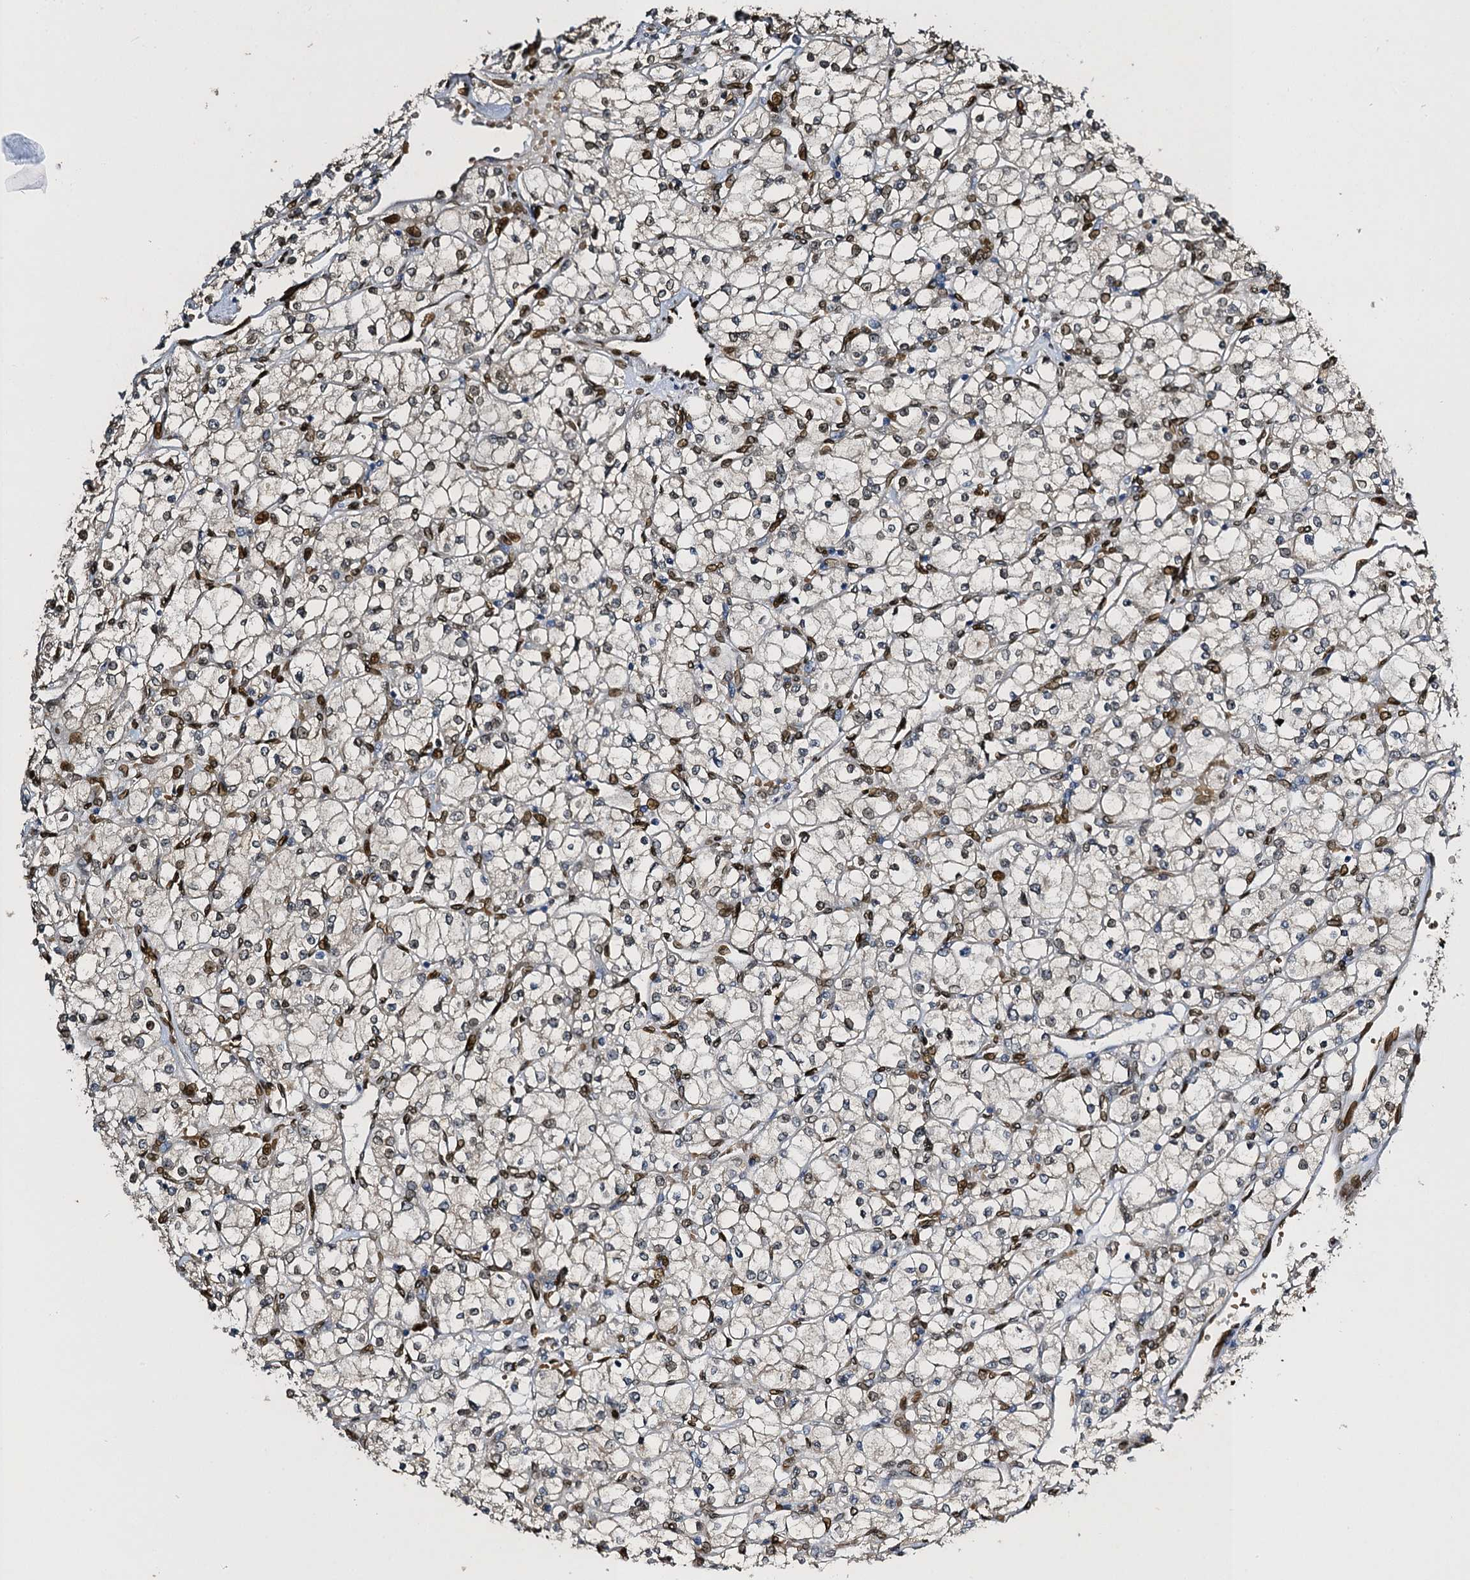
{"staining": {"intensity": "moderate", "quantity": "<25%", "location": "nuclear"}, "tissue": "renal cancer", "cell_type": "Tumor cells", "image_type": "cancer", "snomed": [{"axis": "morphology", "description": "Adenocarcinoma, NOS"}, {"axis": "topography", "description": "Kidney"}], "caption": "Immunohistochemical staining of human adenocarcinoma (renal) reveals moderate nuclear protein expression in approximately <25% of tumor cells.", "gene": "SLC11A2", "patient": {"sex": "male", "age": 80}}